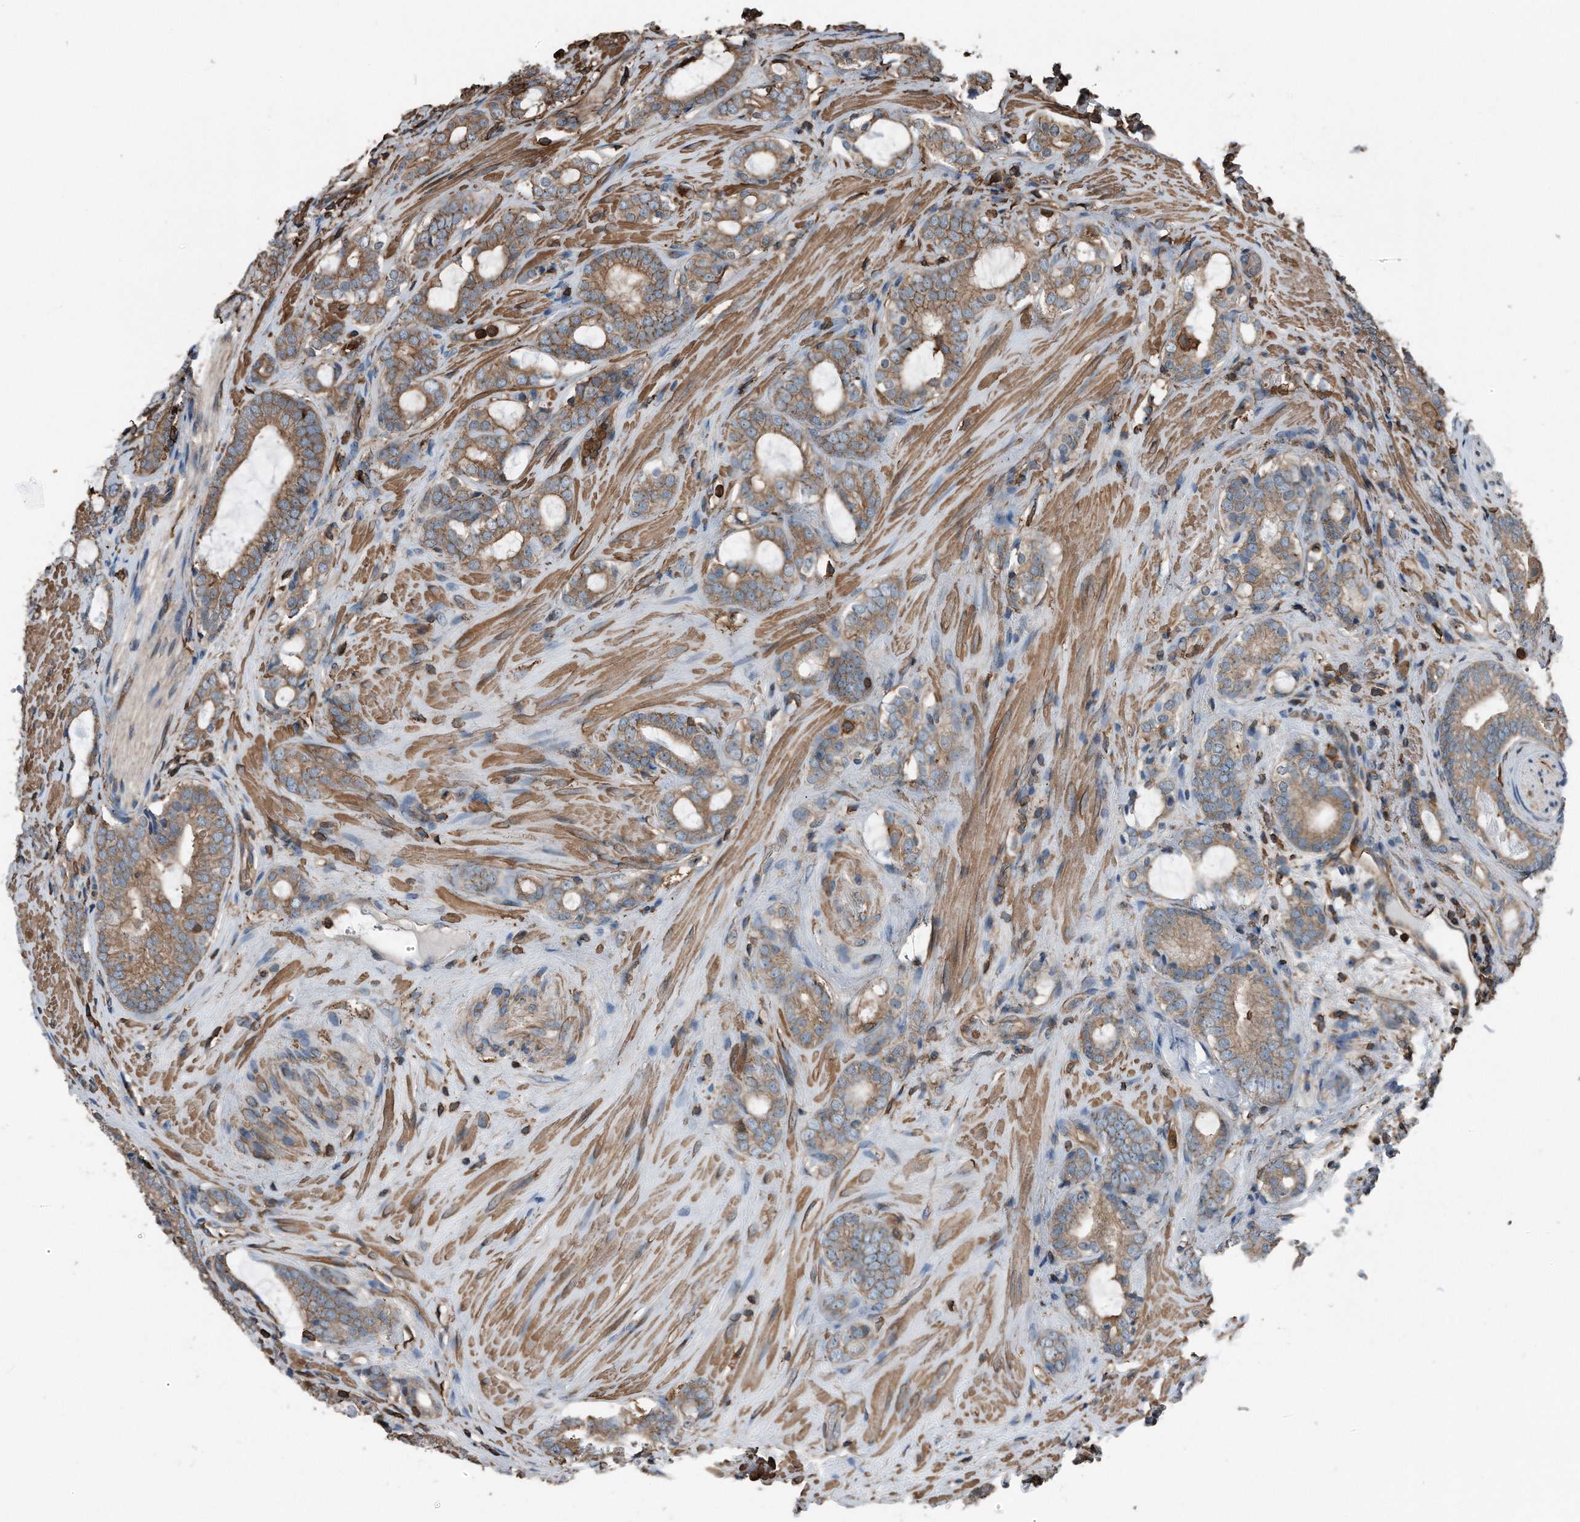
{"staining": {"intensity": "moderate", "quantity": ">75%", "location": "cytoplasmic/membranous"}, "tissue": "prostate cancer", "cell_type": "Tumor cells", "image_type": "cancer", "snomed": [{"axis": "morphology", "description": "Adenocarcinoma, High grade"}, {"axis": "topography", "description": "Prostate"}], "caption": "The photomicrograph exhibits immunohistochemical staining of adenocarcinoma (high-grade) (prostate). There is moderate cytoplasmic/membranous expression is appreciated in about >75% of tumor cells. (DAB (3,3'-diaminobenzidine) IHC, brown staining for protein, blue staining for nuclei).", "gene": "RSPO3", "patient": {"sex": "male", "age": 63}}